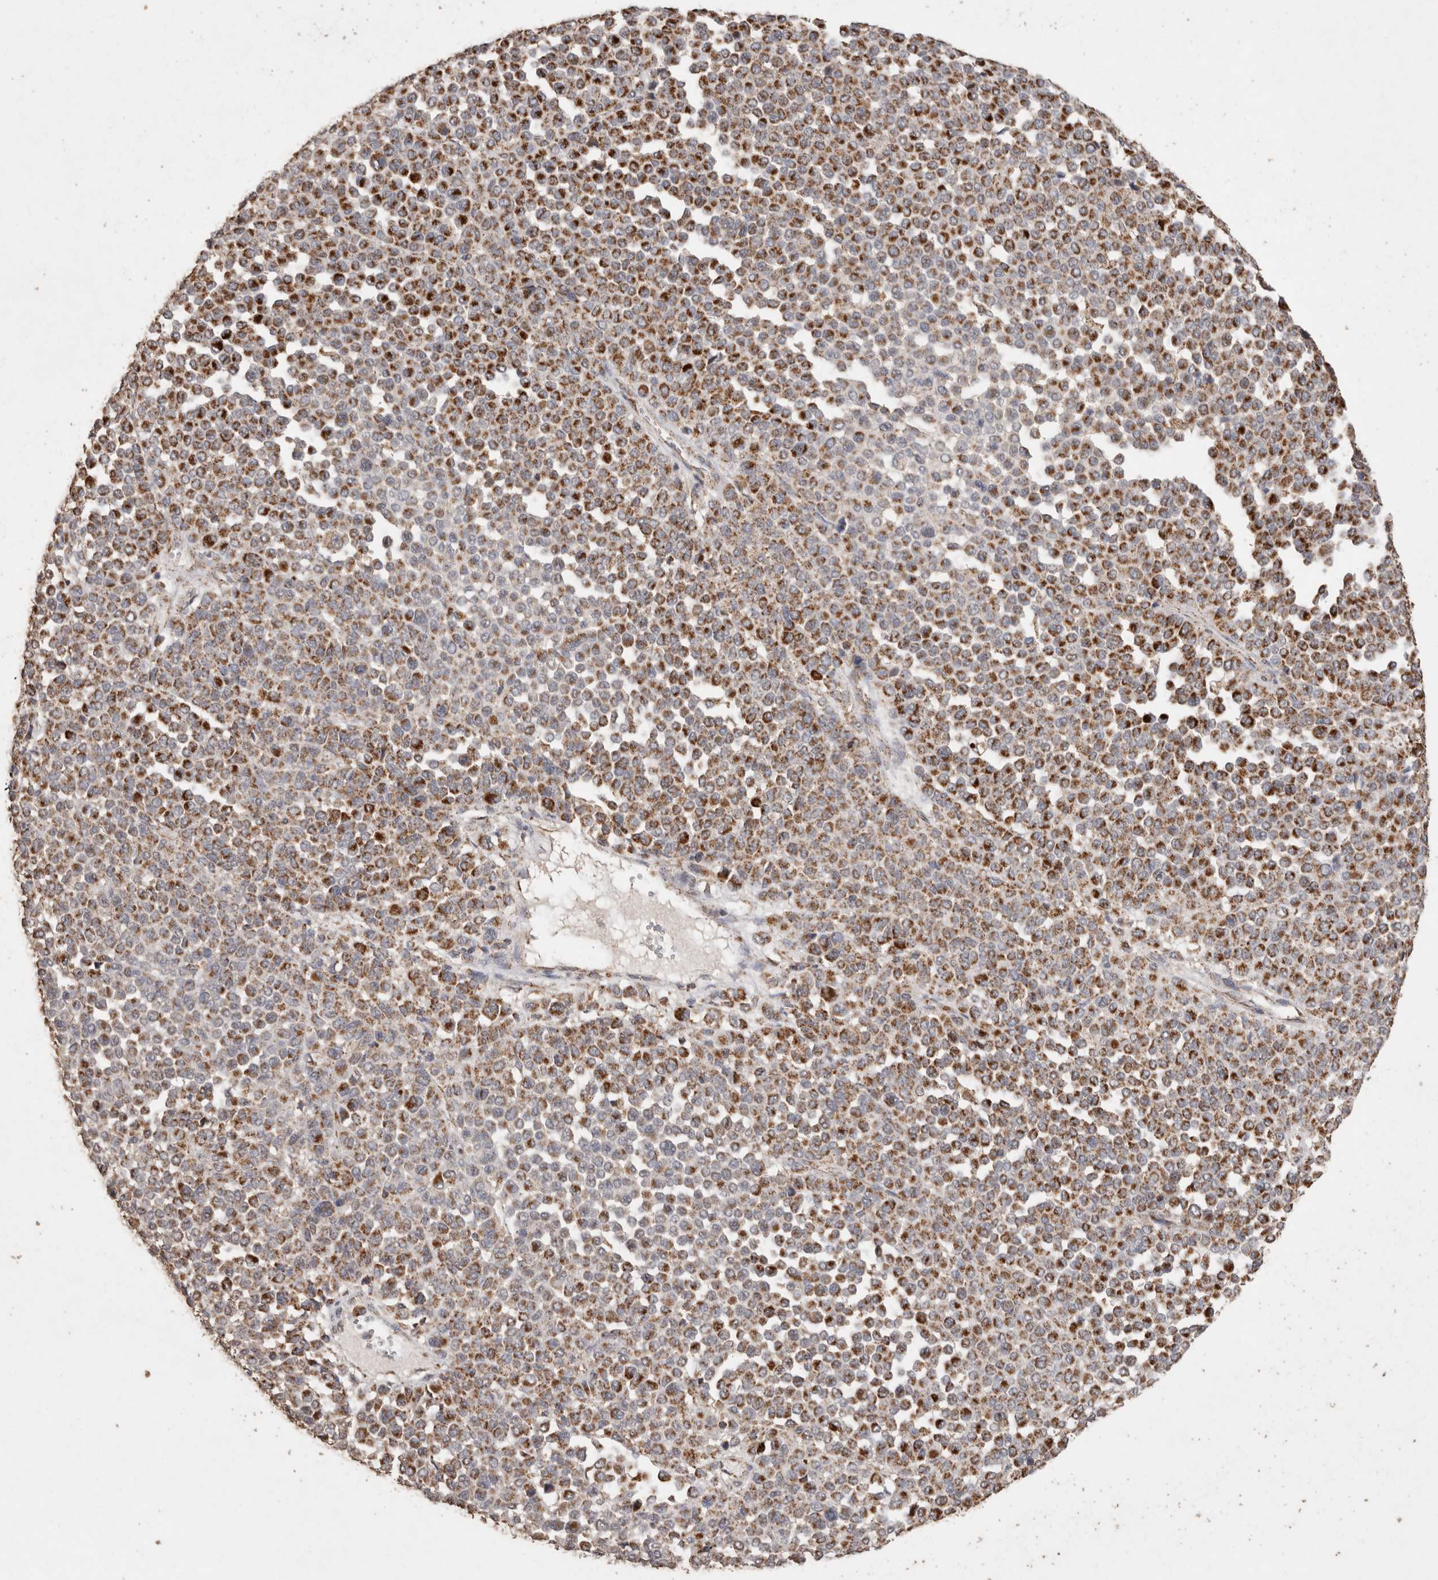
{"staining": {"intensity": "moderate", "quantity": ">75%", "location": "cytoplasmic/membranous"}, "tissue": "melanoma", "cell_type": "Tumor cells", "image_type": "cancer", "snomed": [{"axis": "morphology", "description": "Malignant melanoma, Metastatic site"}, {"axis": "topography", "description": "Pancreas"}], "caption": "DAB (3,3'-diaminobenzidine) immunohistochemical staining of human melanoma reveals moderate cytoplasmic/membranous protein staining in about >75% of tumor cells.", "gene": "ACADM", "patient": {"sex": "female", "age": 30}}